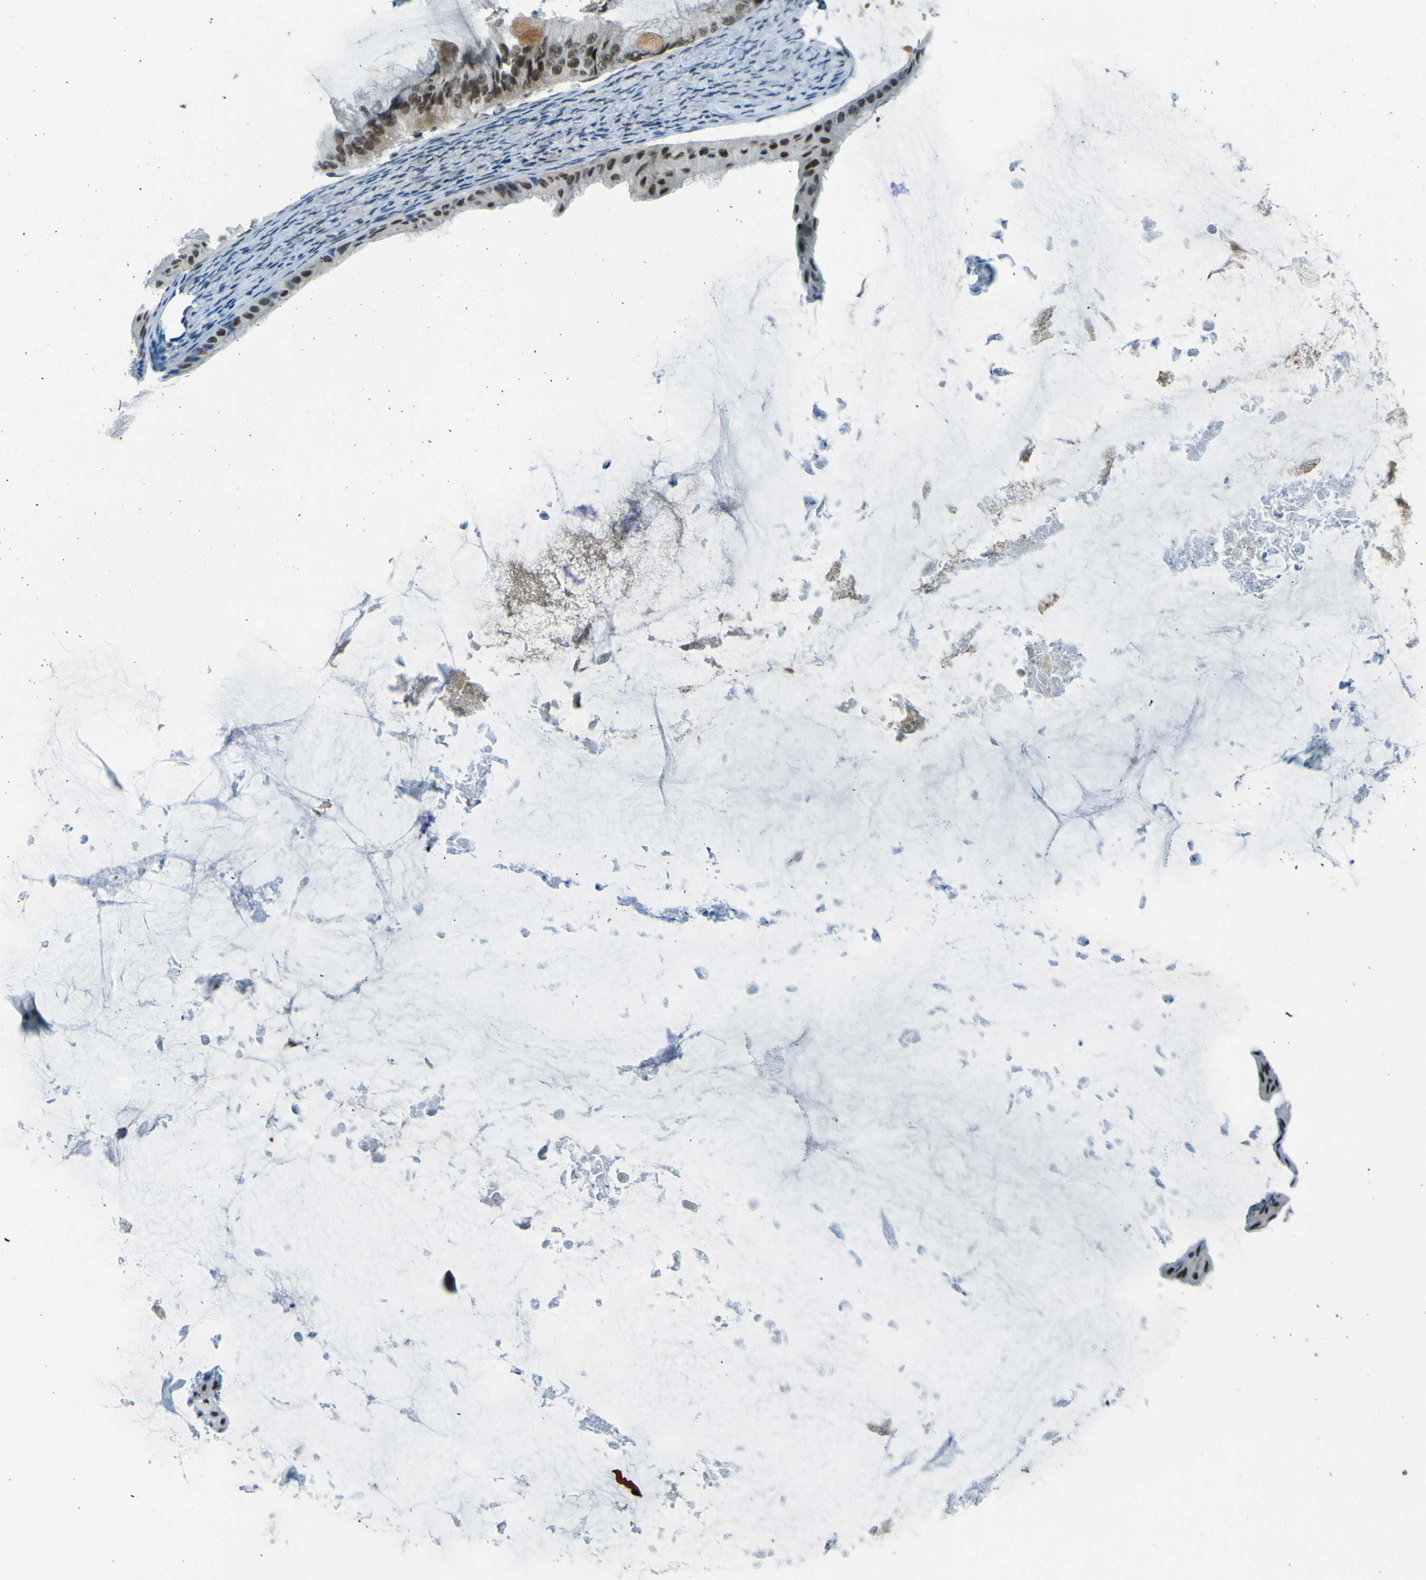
{"staining": {"intensity": "weak", "quantity": ">75%", "location": "nuclear"}, "tissue": "ovarian cancer", "cell_type": "Tumor cells", "image_type": "cancer", "snomed": [{"axis": "morphology", "description": "Cystadenocarcinoma, mucinous, NOS"}, {"axis": "topography", "description": "Ovary"}], "caption": "Ovarian cancer tissue shows weak nuclear staining in approximately >75% of tumor cells, visualized by immunohistochemistry. Nuclei are stained in blue.", "gene": "CEBPG", "patient": {"sex": "female", "age": 61}}